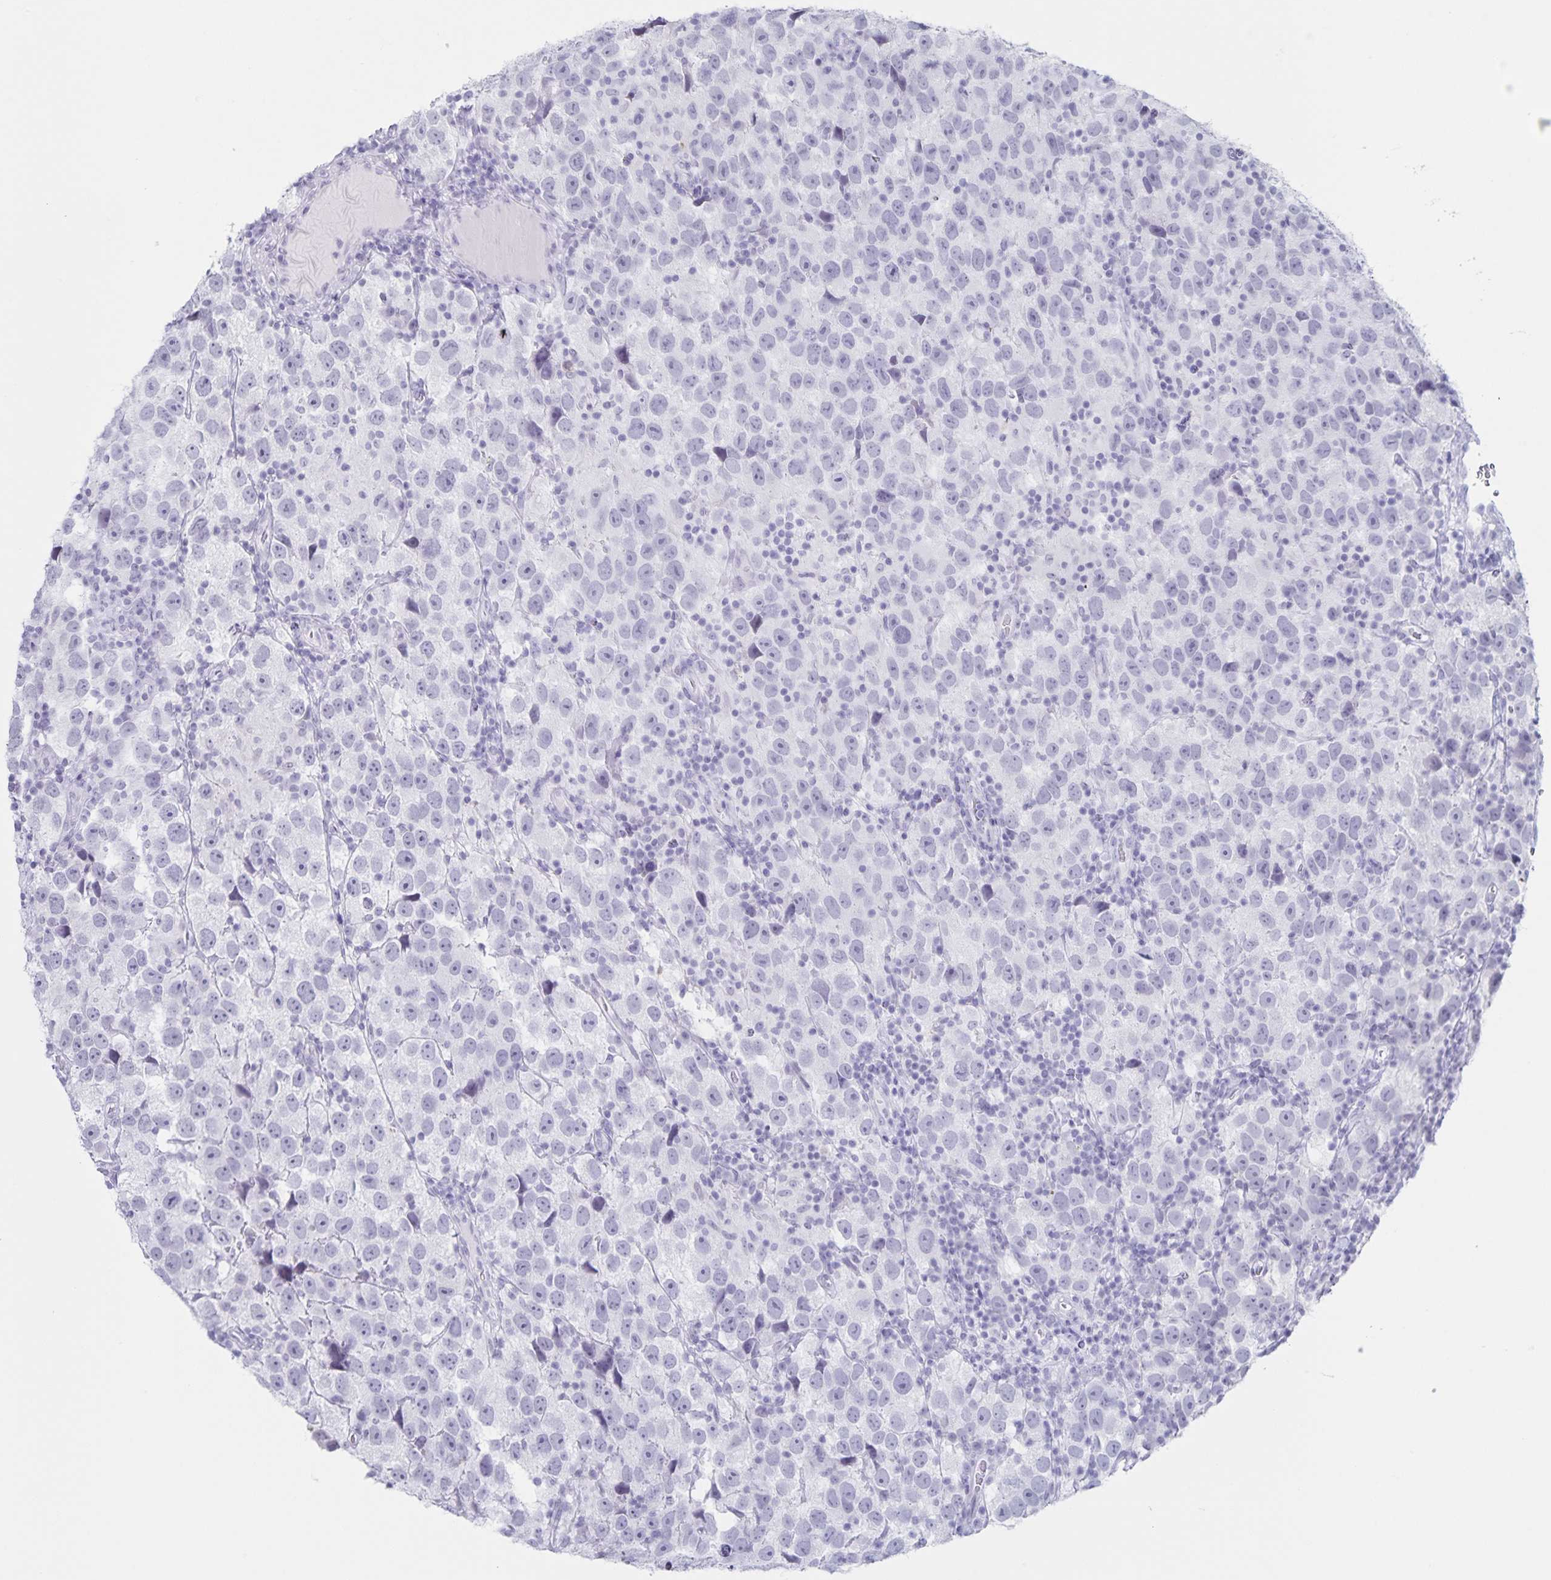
{"staining": {"intensity": "negative", "quantity": "none", "location": "none"}, "tissue": "testis cancer", "cell_type": "Tumor cells", "image_type": "cancer", "snomed": [{"axis": "morphology", "description": "Seminoma, NOS"}, {"axis": "topography", "description": "Testis"}], "caption": "This histopathology image is of testis cancer stained with immunohistochemistry to label a protein in brown with the nuclei are counter-stained blue. There is no expression in tumor cells. (Stains: DAB (3,3'-diaminobenzidine) immunohistochemistry with hematoxylin counter stain, Microscopy: brightfield microscopy at high magnification).", "gene": "LCE6A", "patient": {"sex": "male", "age": 26}}